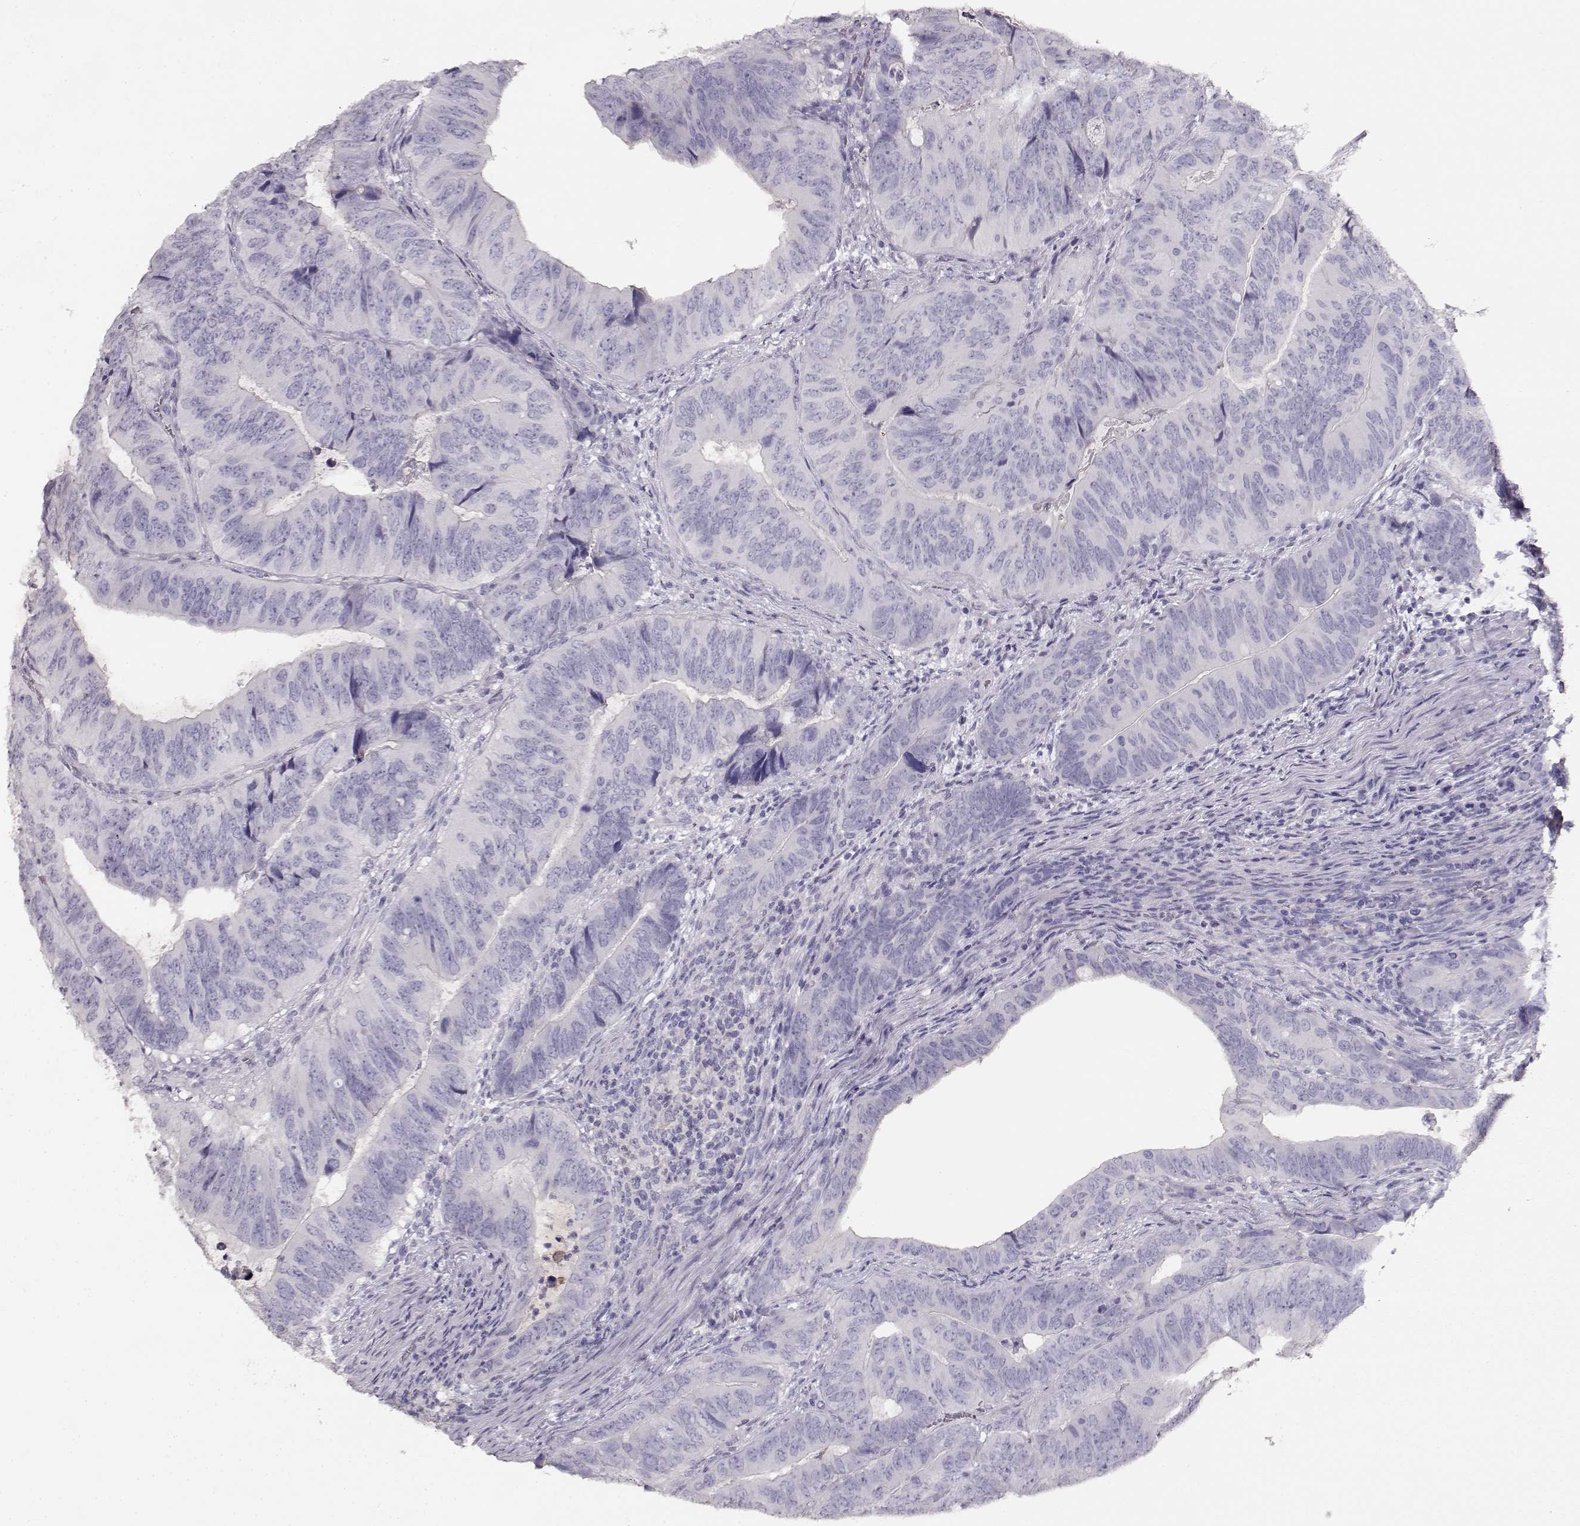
{"staining": {"intensity": "negative", "quantity": "none", "location": "none"}, "tissue": "colorectal cancer", "cell_type": "Tumor cells", "image_type": "cancer", "snomed": [{"axis": "morphology", "description": "Adenocarcinoma, NOS"}, {"axis": "topography", "description": "Colon"}], "caption": "This is an immunohistochemistry photomicrograph of colorectal adenocarcinoma. There is no positivity in tumor cells.", "gene": "NDRG4", "patient": {"sex": "male", "age": 79}}